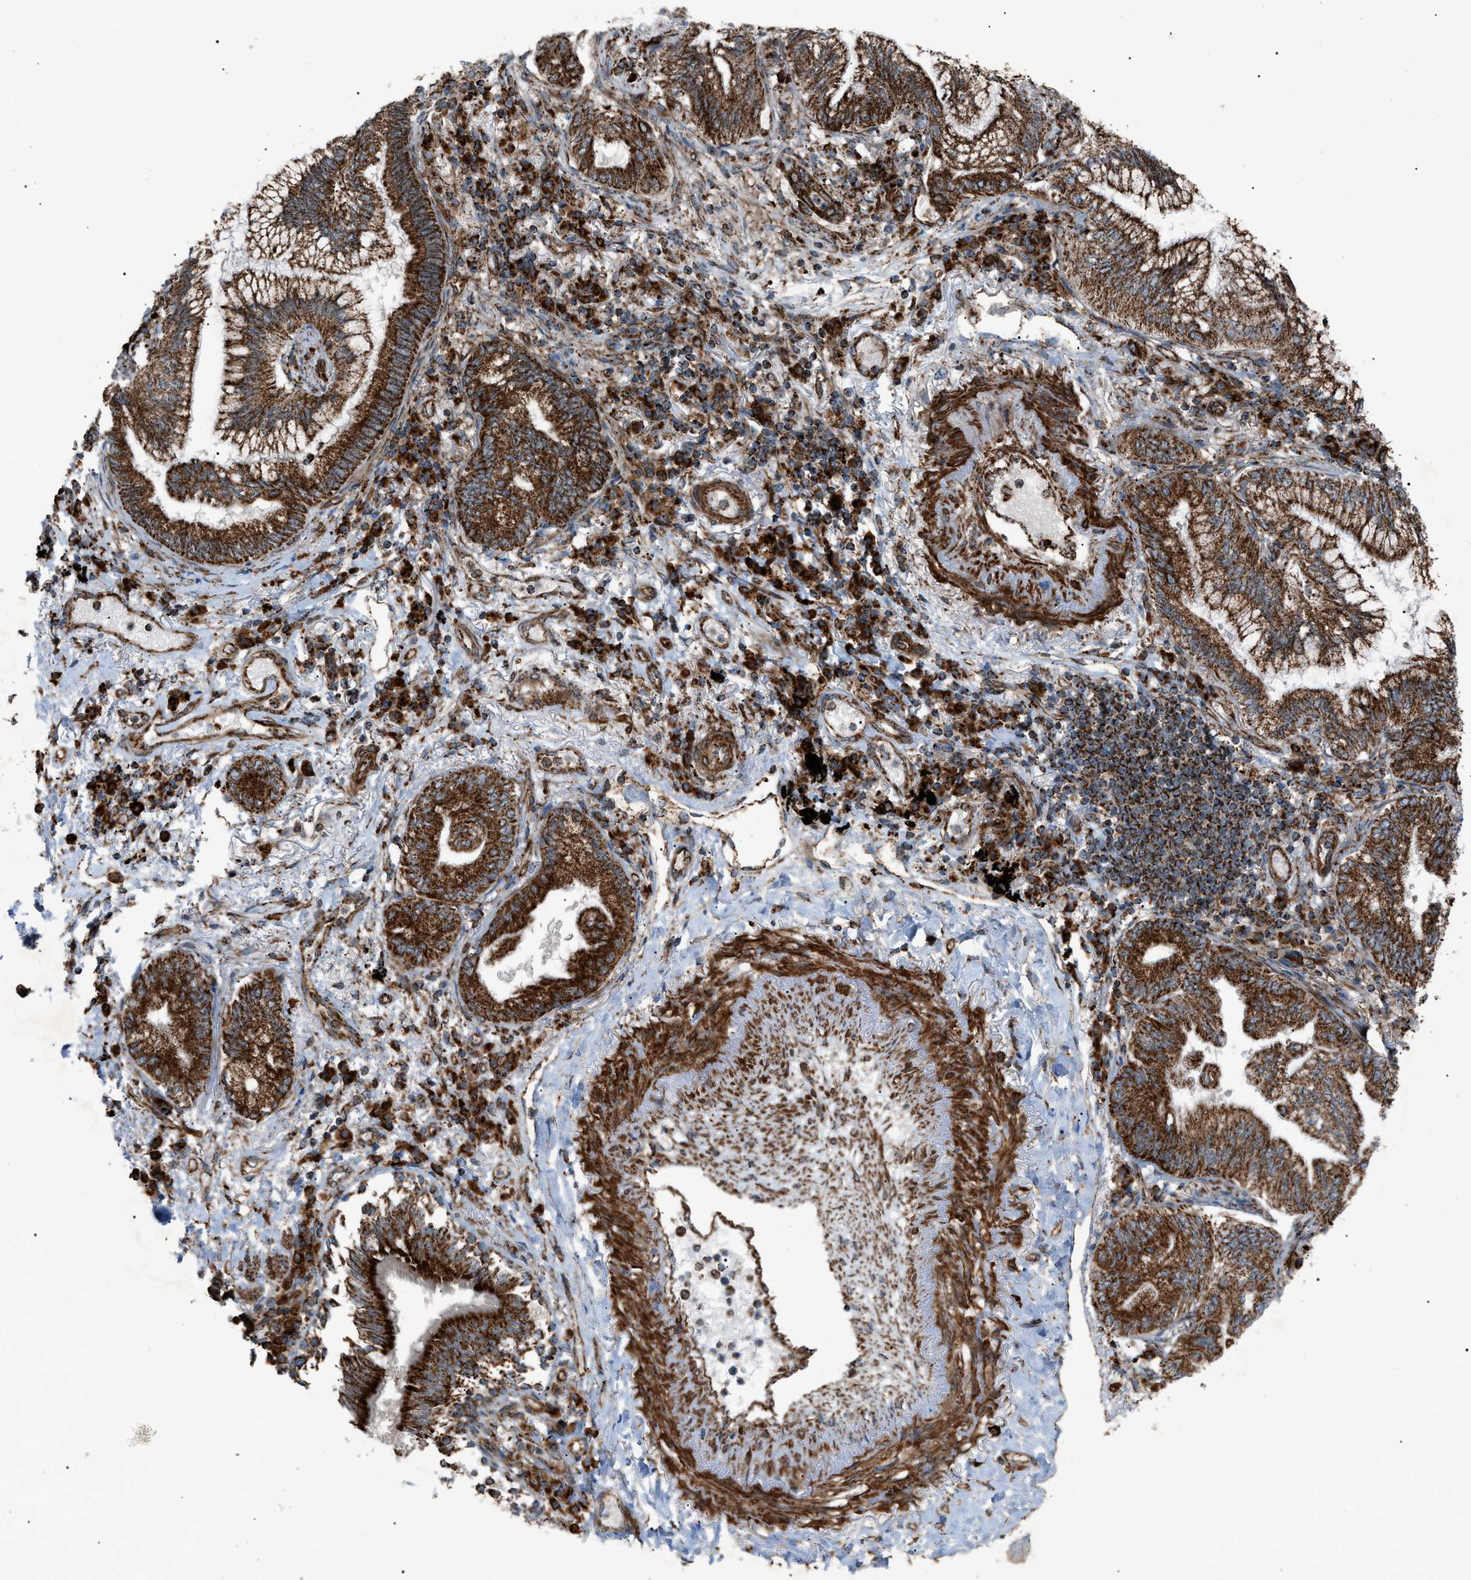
{"staining": {"intensity": "strong", "quantity": ">75%", "location": "cytoplasmic/membranous"}, "tissue": "lung cancer", "cell_type": "Tumor cells", "image_type": "cancer", "snomed": [{"axis": "morphology", "description": "Normal tissue, NOS"}, {"axis": "morphology", "description": "Adenocarcinoma, NOS"}, {"axis": "topography", "description": "Bronchus"}, {"axis": "topography", "description": "Lung"}], "caption": "High-power microscopy captured an immunohistochemistry (IHC) histopathology image of lung adenocarcinoma, revealing strong cytoplasmic/membranous expression in approximately >75% of tumor cells. (DAB = brown stain, brightfield microscopy at high magnification).", "gene": "C1GALT1C1", "patient": {"sex": "female", "age": 70}}